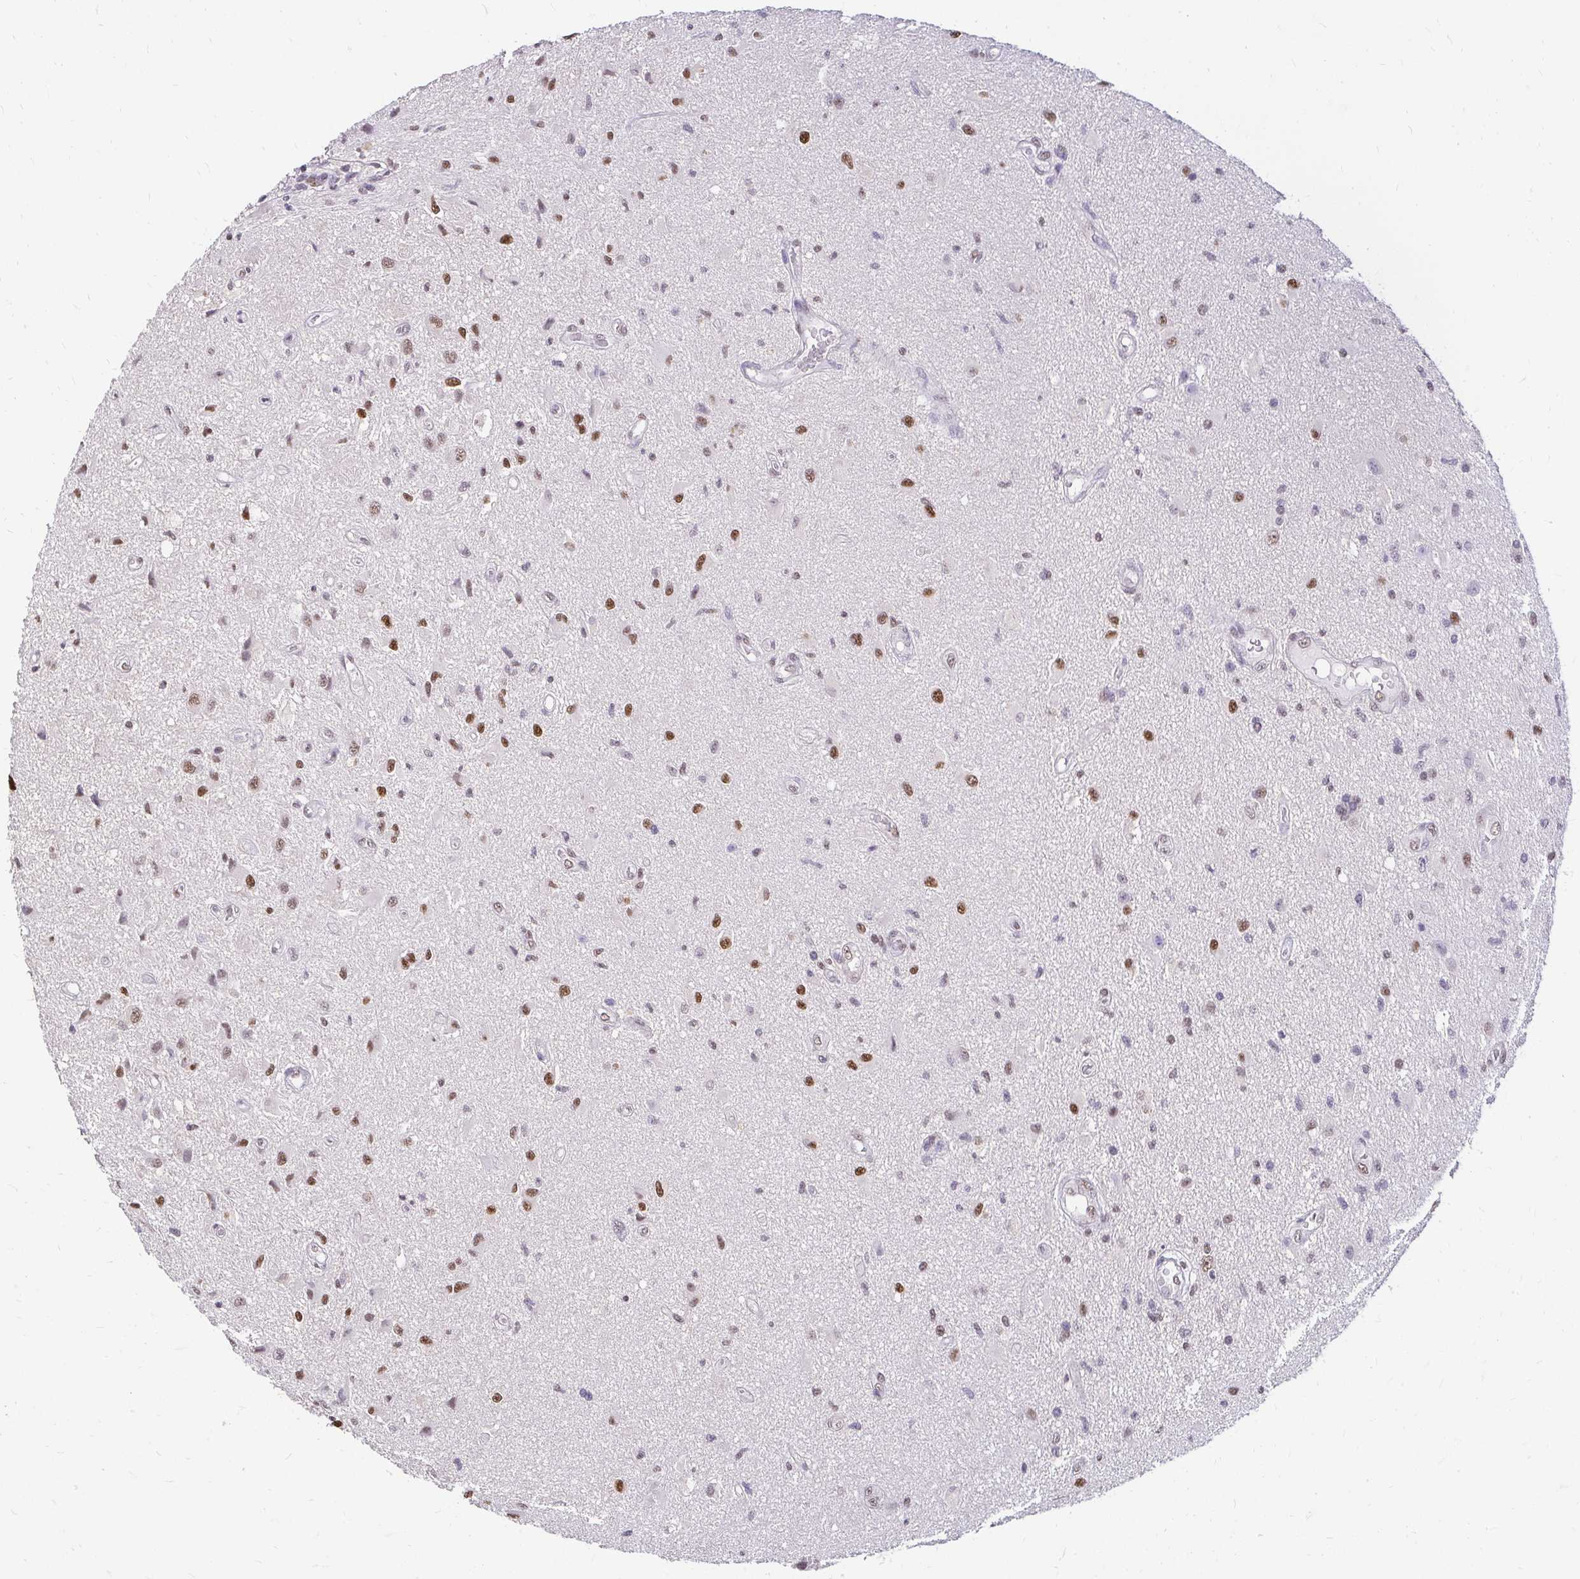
{"staining": {"intensity": "moderate", "quantity": "25%-75%", "location": "nuclear"}, "tissue": "glioma", "cell_type": "Tumor cells", "image_type": "cancer", "snomed": [{"axis": "morphology", "description": "Glioma, malignant, High grade"}, {"axis": "topography", "description": "Brain"}], "caption": "A brown stain shows moderate nuclear expression of a protein in glioma tumor cells.", "gene": "RIMS4", "patient": {"sex": "male", "age": 67}}